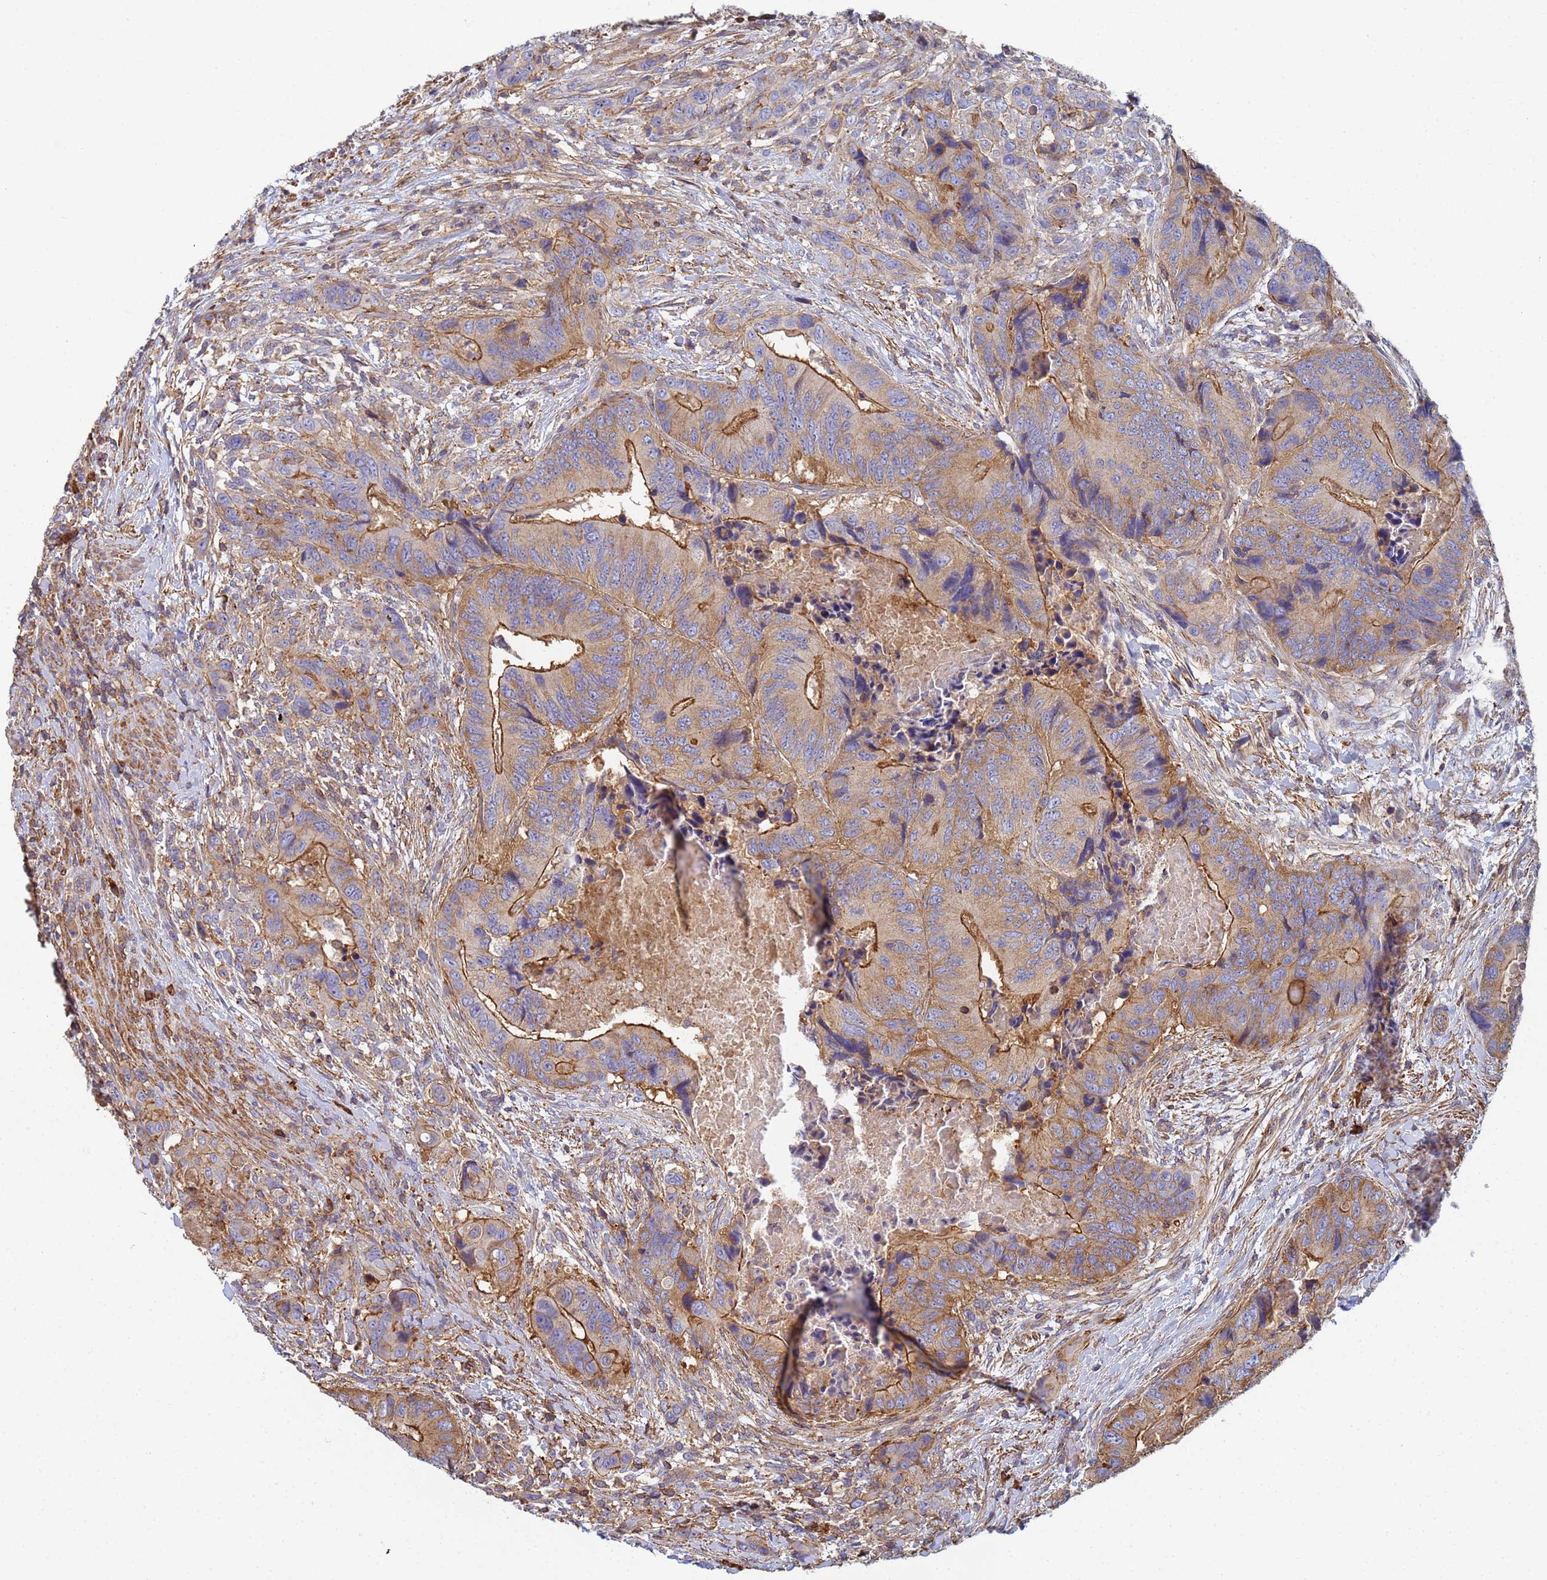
{"staining": {"intensity": "moderate", "quantity": ">75%", "location": "cytoplasmic/membranous"}, "tissue": "colorectal cancer", "cell_type": "Tumor cells", "image_type": "cancer", "snomed": [{"axis": "morphology", "description": "Adenocarcinoma, NOS"}, {"axis": "topography", "description": "Colon"}], "caption": "Protein staining demonstrates moderate cytoplasmic/membranous positivity in approximately >75% of tumor cells in colorectal cancer (adenocarcinoma).", "gene": "ZNG1B", "patient": {"sex": "male", "age": 84}}